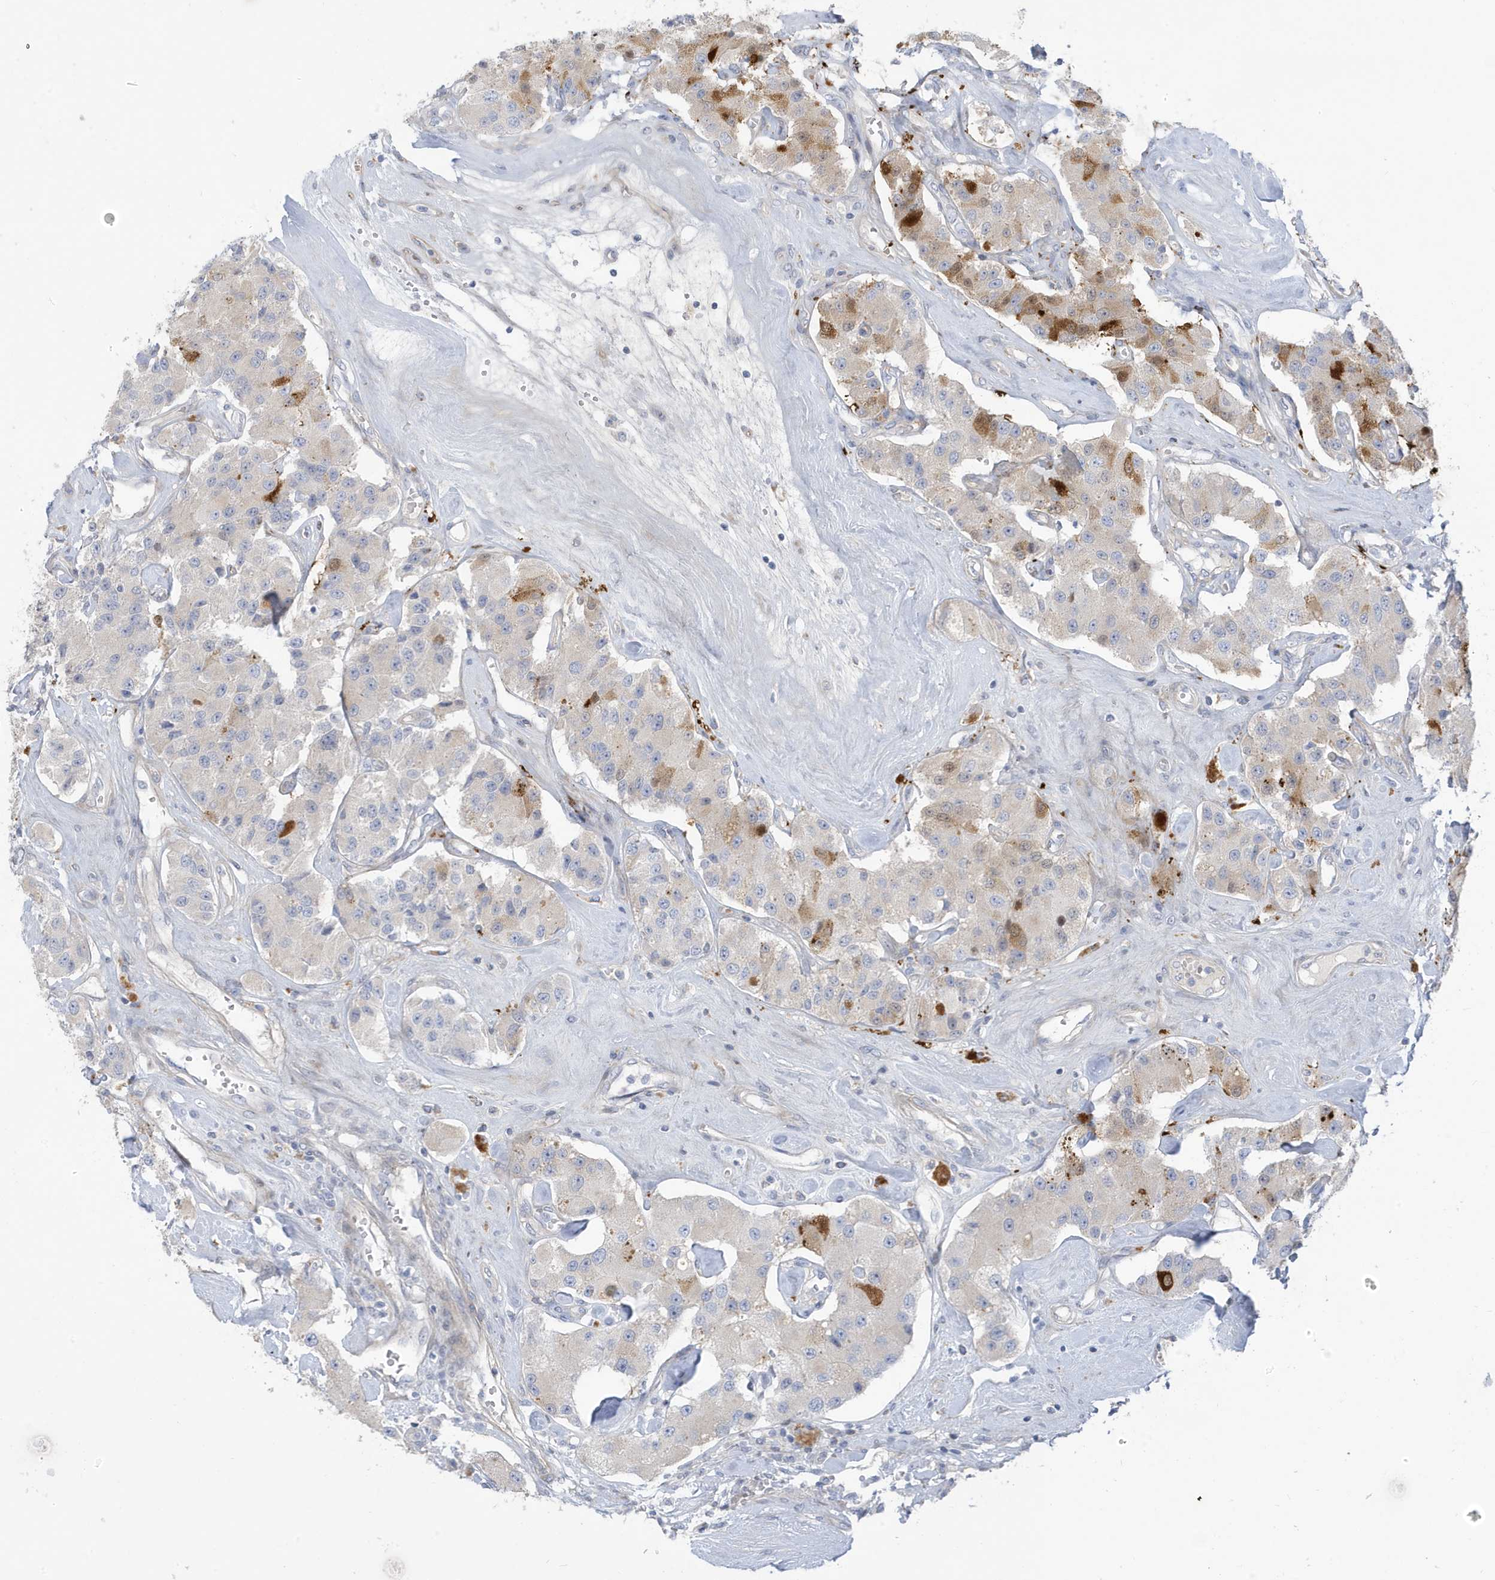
{"staining": {"intensity": "moderate", "quantity": "<25%", "location": "cytoplasmic/membranous"}, "tissue": "carcinoid", "cell_type": "Tumor cells", "image_type": "cancer", "snomed": [{"axis": "morphology", "description": "Carcinoid, malignant, NOS"}, {"axis": "topography", "description": "Pancreas"}], "caption": "Immunohistochemistry (IHC) micrograph of neoplastic tissue: carcinoid (malignant) stained using immunohistochemistry exhibits low levels of moderate protein expression localized specifically in the cytoplasmic/membranous of tumor cells, appearing as a cytoplasmic/membranous brown color.", "gene": "ATP13A5", "patient": {"sex": "male", "age": 41}}